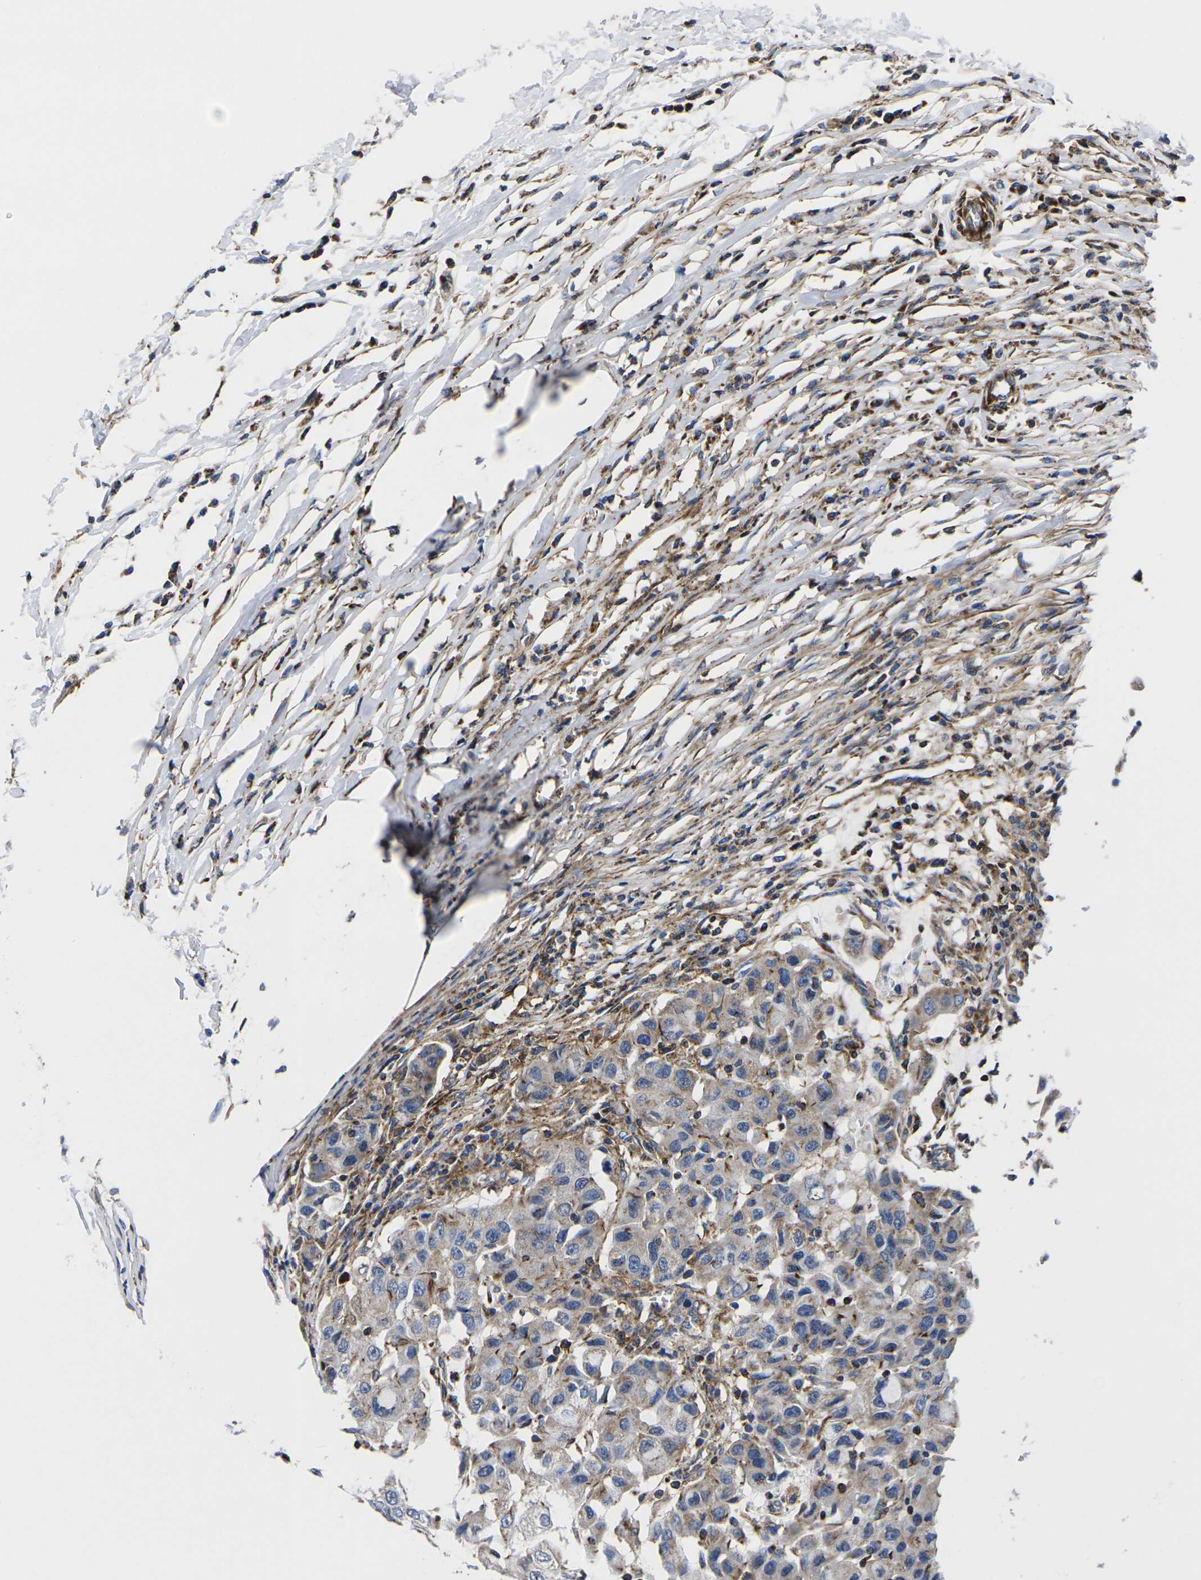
{"staining": {"intensity": "moderate", "quantity": "25%-75%", "location": "cytoplasmic/membranous"}, "tissue": "breast cancer", "cell_type": "Tumor cells", "image_type": "cancer", "snomed": [{"axis": "morphology", "description": "Duct carcinoma"}, {"axis": "topography", "description": "Breast"}], "caption": "This image exhibits breast infiltrating ductal carcinoma stained with IHC to label a protein in brown. The cytoplasmic/membranous of tumor cells show moderate positivity for the protein. Nuclei are counter-stained blue.", "gene": "GPR4", "patient": {"sex": "female", "age": 27}}